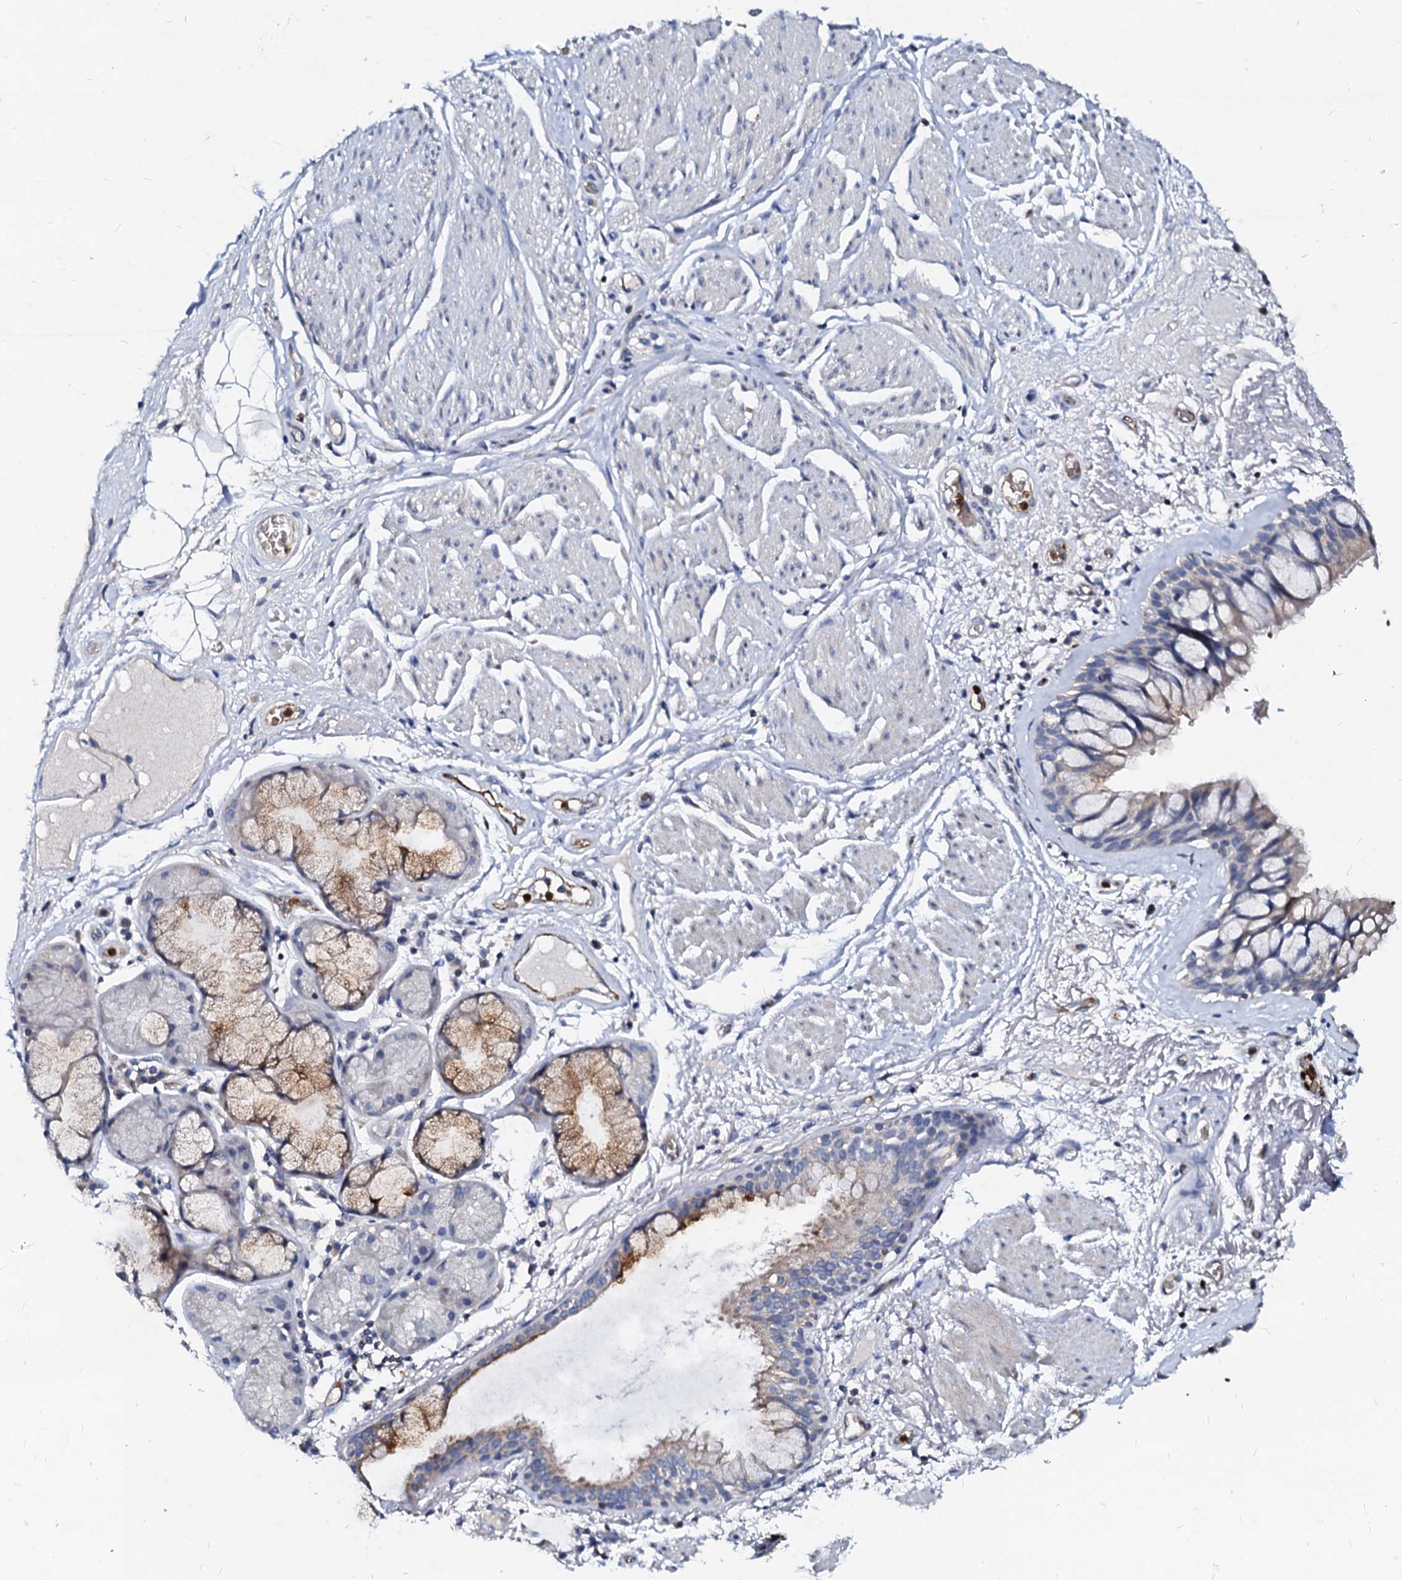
{"staining": {"intensity": "negative", "quantity": "none", "location": "none"}, "tissue": "adipose tissue", "cell_type": "Adipocytes", "image_type": "normal", "snomed": [{"axis": "morphology", "description": "Normal tissue, NOS"}, {"axis": "topography", "description": "Bronchus"}], "caption": "High power microscopy image of an immunohistochemistry (IHC) histopathology image of normal adipose tissue, revealing no significant staining in adipocytes. (Stains: DAB (3,3'-diaminobenzidine) IHC with hematoxylin counter stain, Microscopy: brightfield microscopy at high magnification).", "gene": "RAB27A", "patient": {"sex": "male", "age": 66}}